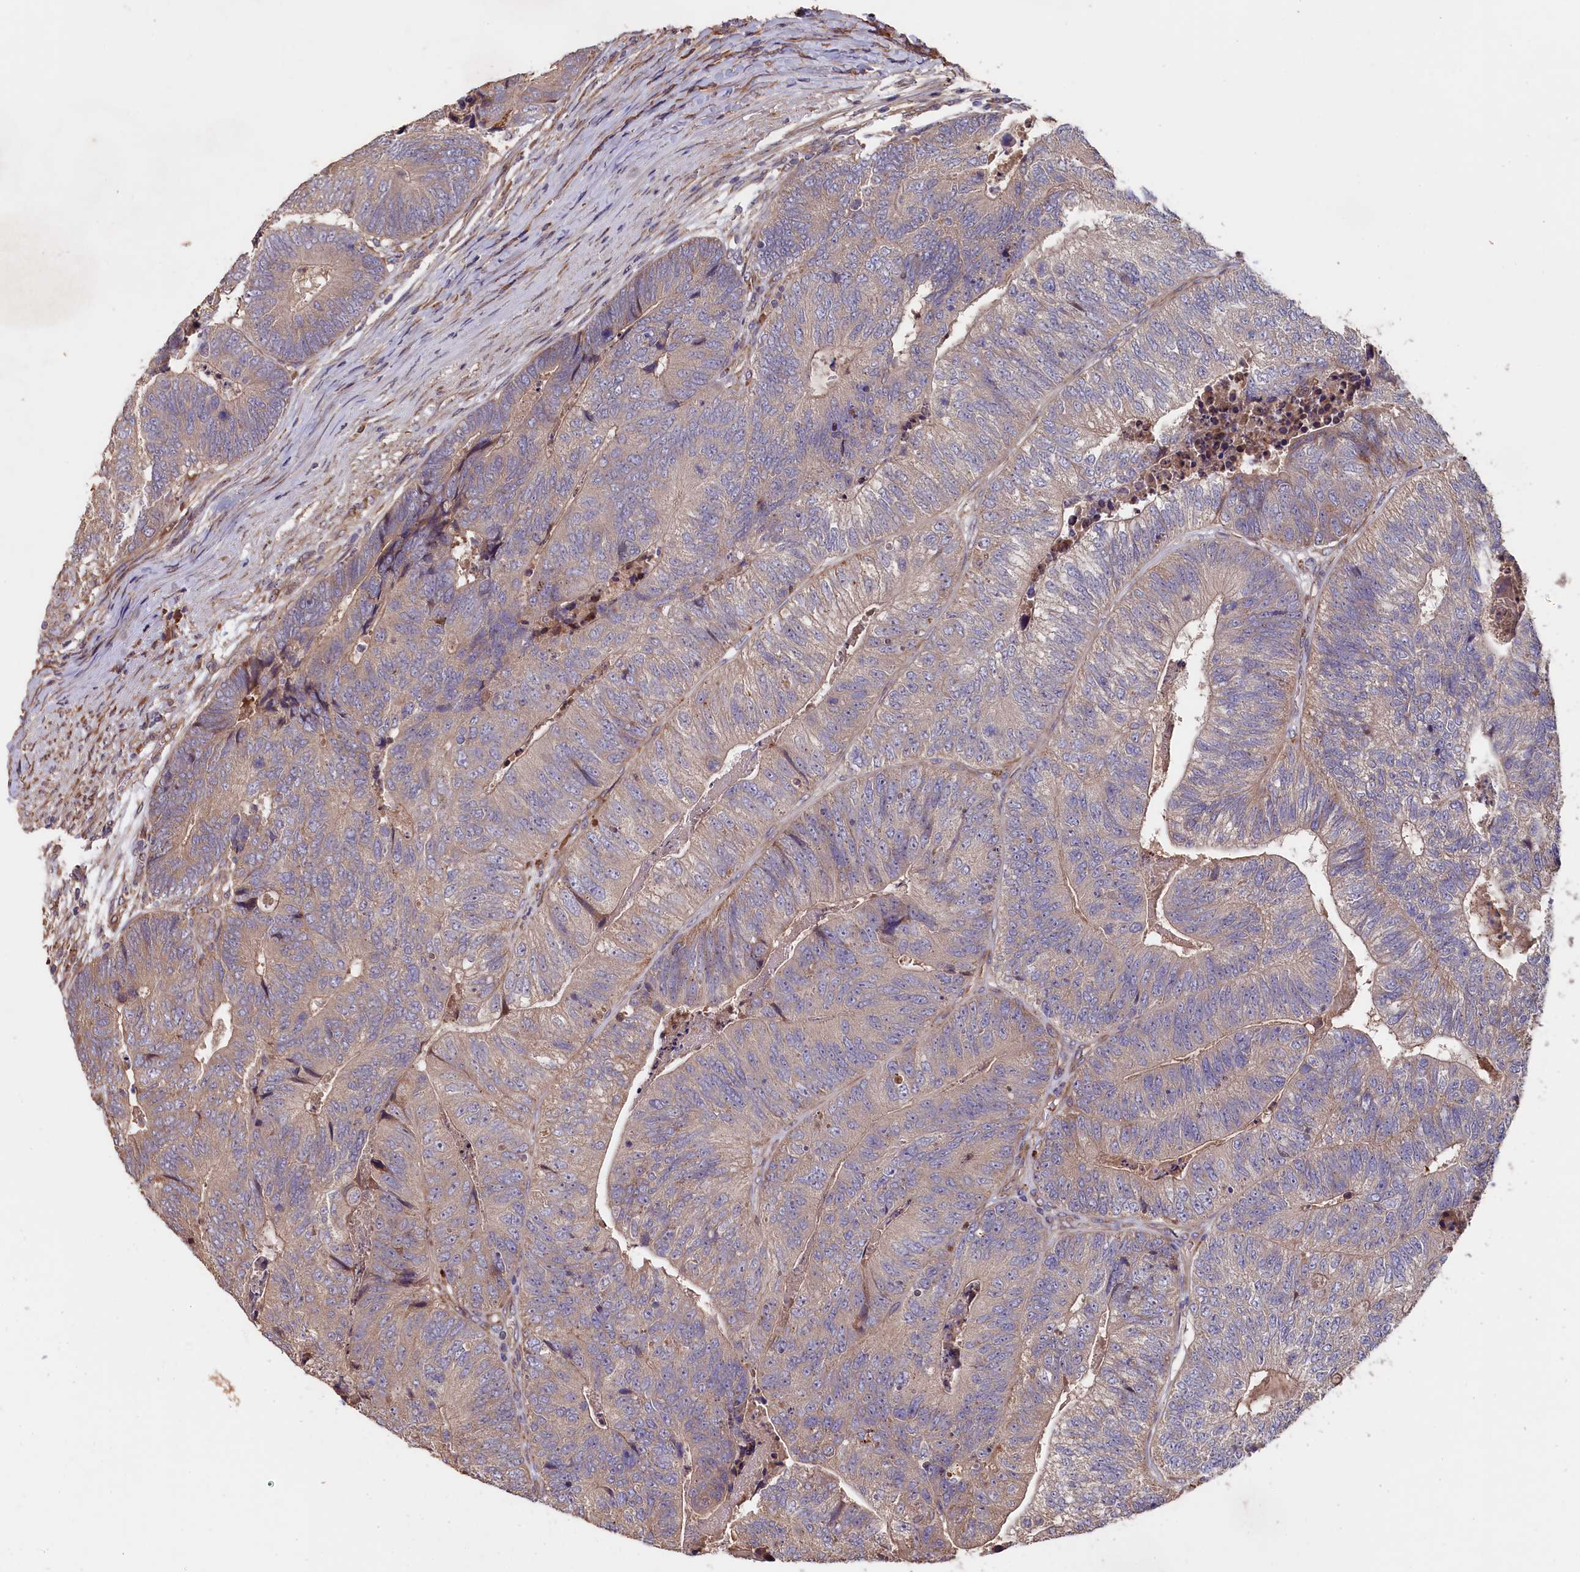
{"staining": {"intensity": "weak", "quantity": "<25%", "location": "cytoplasmic/membranous"}, "tissue": "colorectal cancer", "cell_type": "Tumor cells", "image_type": "cancer", "snomed": [{"axis": "morphology", "description": "Adenocarcinoma, NOS"}, {"axis": "topography", "description": "Colon"}], "caption": "Colorectal cancer stained for a protein using immunohistochemistry (IHC) displays no staining tumor cells.", "gene": "GREB1L", "patient": {"sex": "female", "age": 67}}